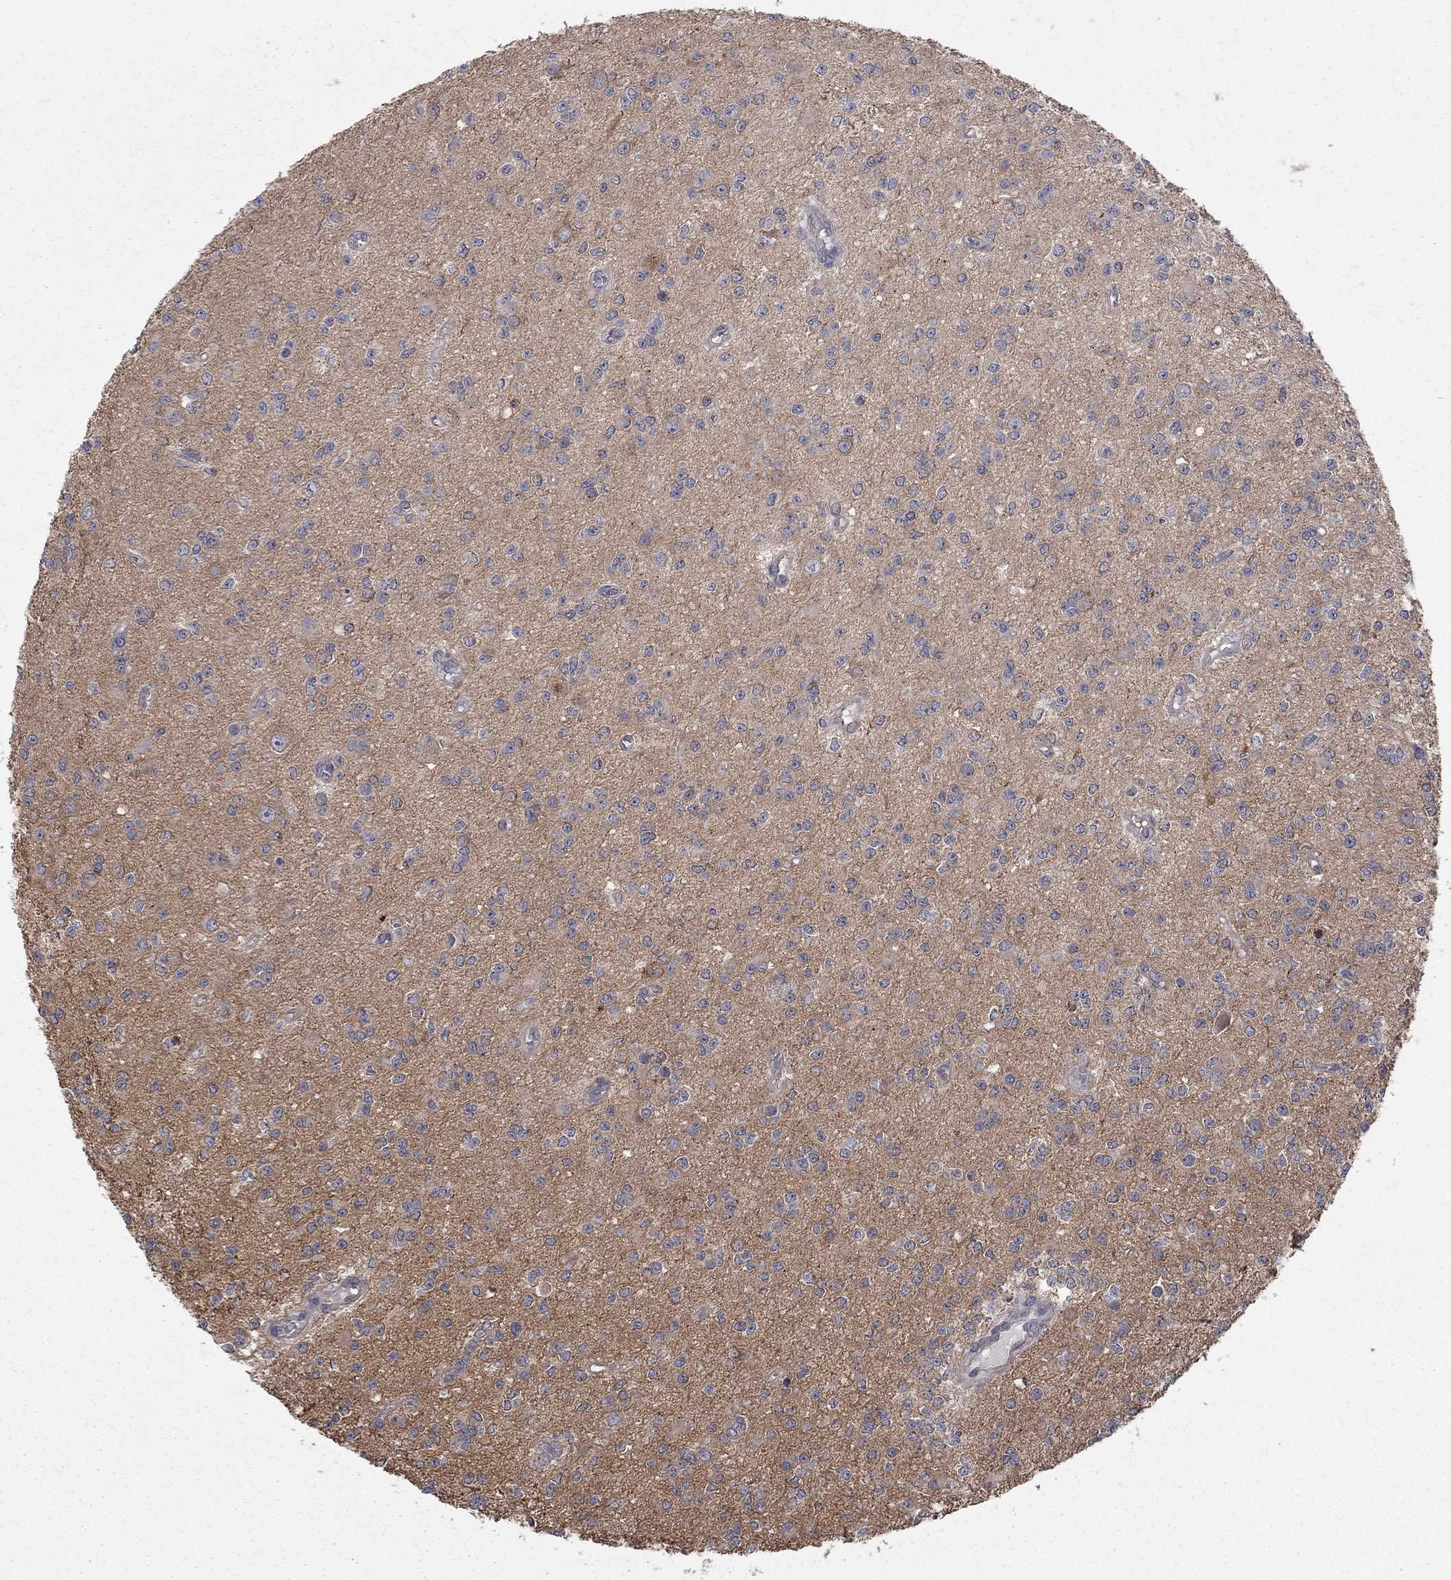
{"staining": {"intensity": "negative", "quantity": "none", "location": "none"}, "tissue": "glioma", "cell_type": "Tumor cells", "image_type": "cancer", "snomed": [{"axis": "morphology", "description": "Glioma, malignant, Low grade"}, {"axis": "topography", "description": "Brain"}], "caption": "IHC photomicrograph of neoplastic tissue: glioma stained with DAB (3,3'-diaminobenzidine) reveals no significant protein staining in tumor cells.", "gene": "WASF3", "patient": {"sex": "female", "age": 45}}